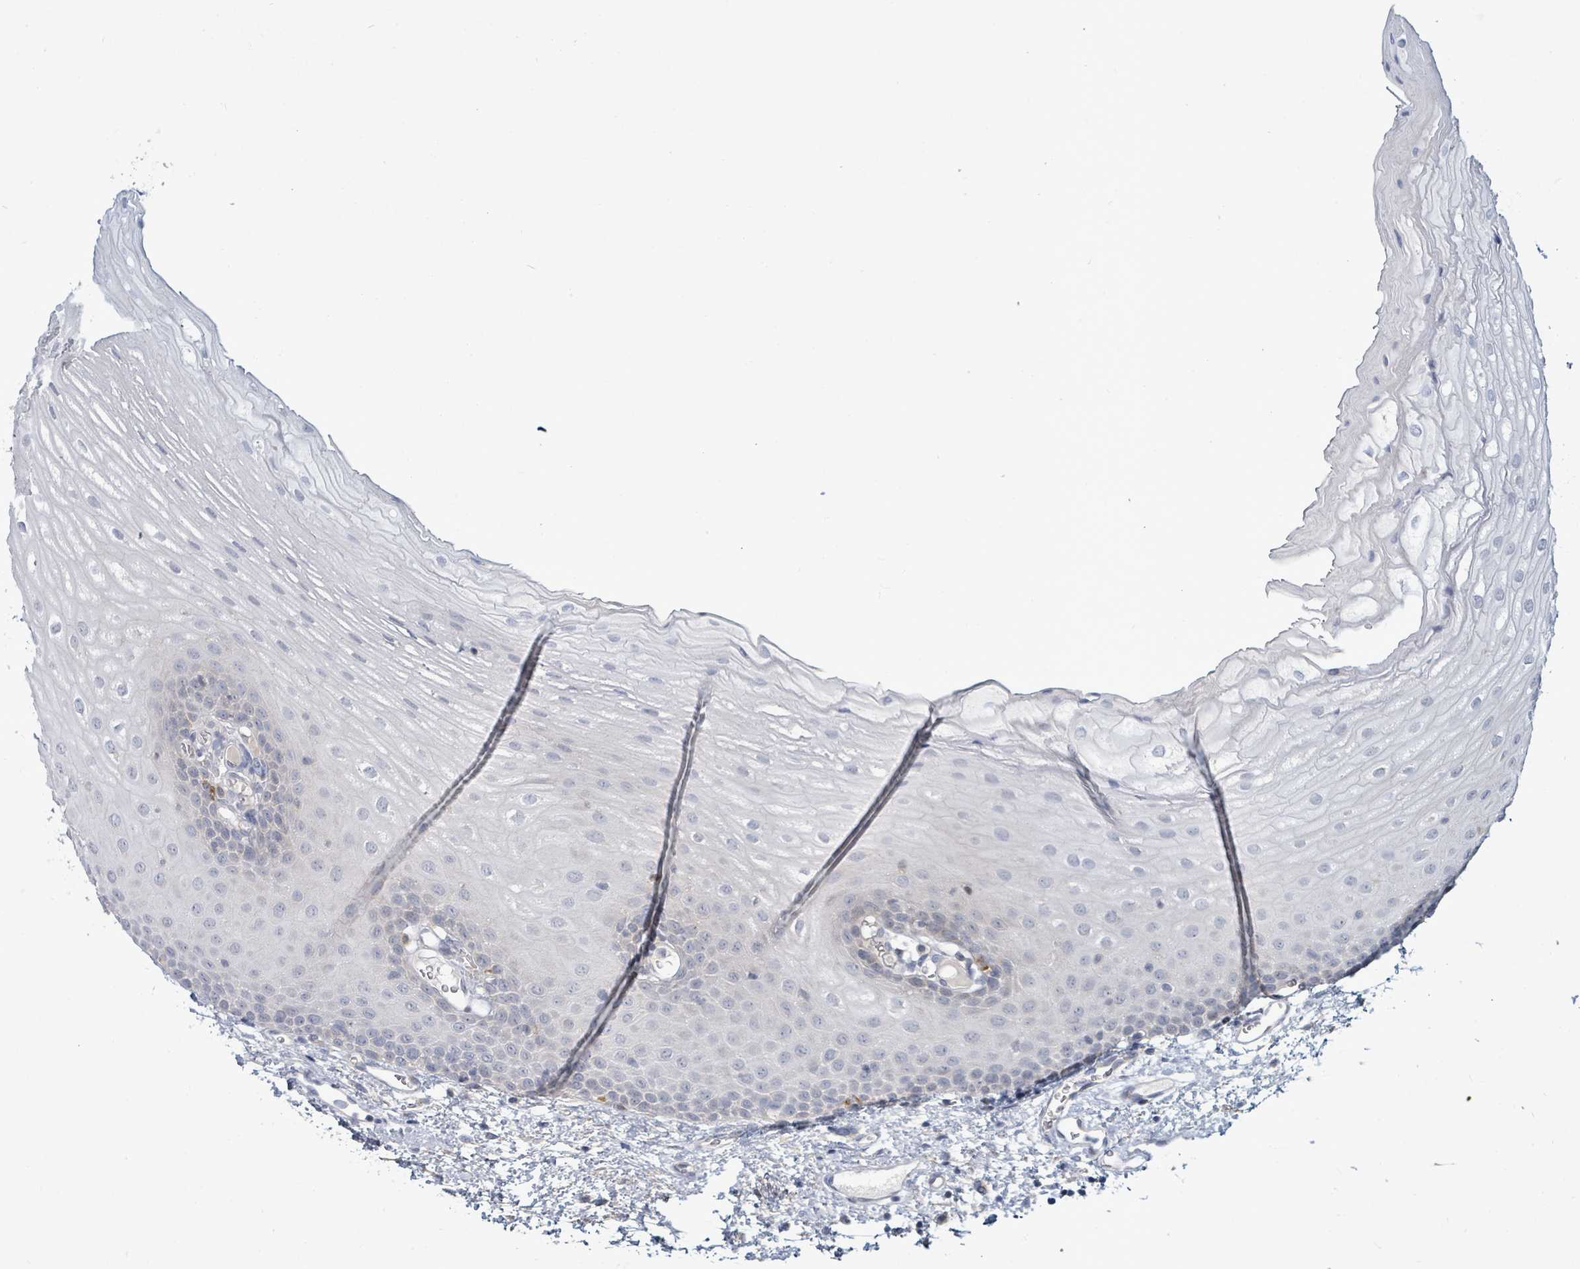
{"staining": {"intensity": "negative", "quantity": "none", "location": "none"}, "tissue": "oral mucosa", "cell_type": "Squamous epithelial cells", "image_type": "normal", "snomed": [{"axis": "morphology", "description": "Normal tissue, NOS"}, {"axis": "topography", "description": "Oral tissue"}], "caption": "Protein analysis of benign oral mucosa exhibits no significant positivity in squamous epithelial cells.", "gene": "ZFPM1", "patient": {"sex": "female", "age": 70}}